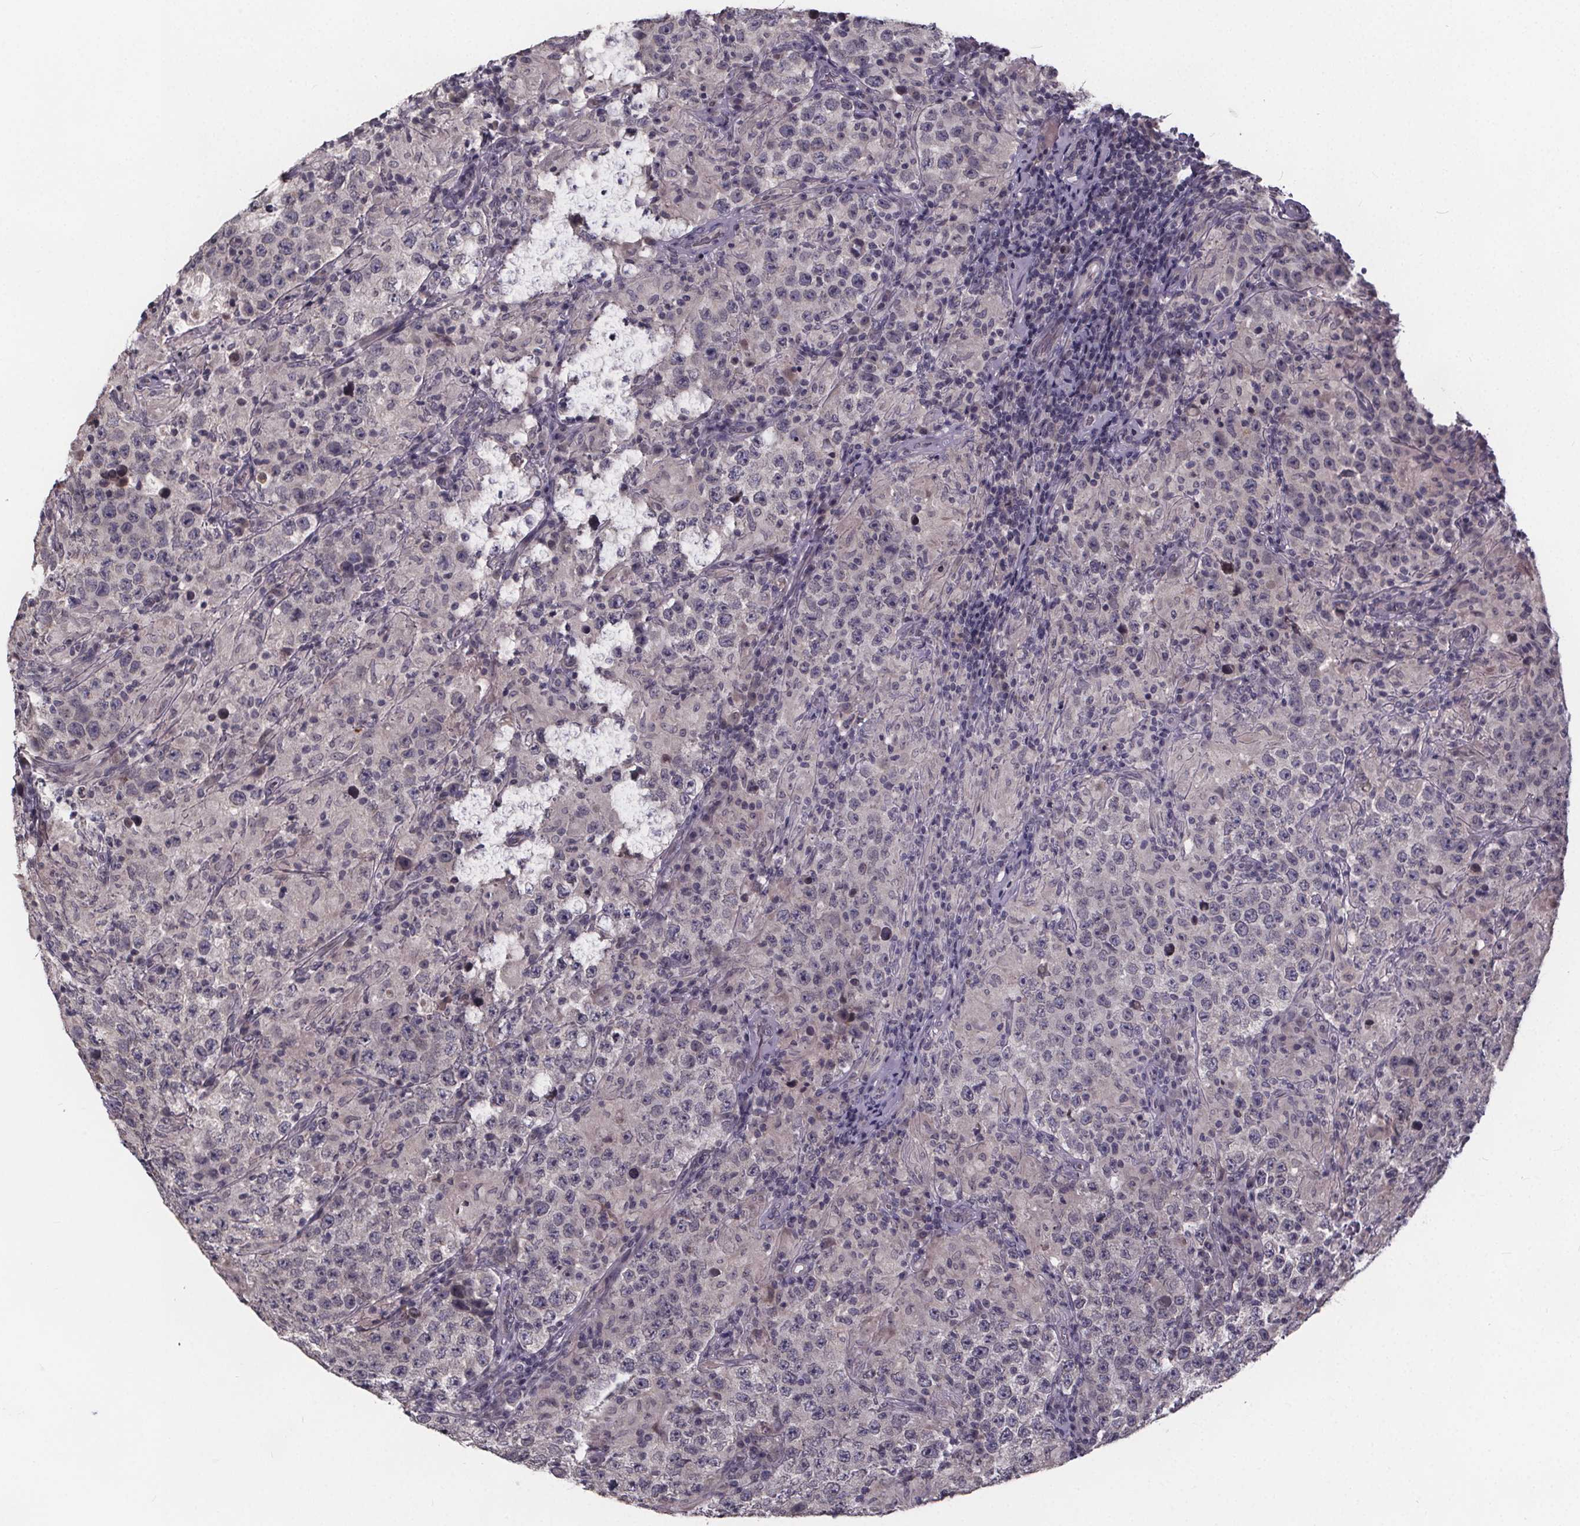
{"staining": {"intensity": "negative", "quantity": "none", "location": "none"}, "tissue": "testis cancer", "cell_type": "Tumor cells", "image_type": "cancer", "snomed": [{"axis": "morphology", "description": "Seminoma, NOS"}, {"axis": "morphology", "description": "Carcinoma, Embryonal, NOS"}, {"axis": "topography", "description": "Testis"}], "caption": "High power microscopy micrograph of an immunohistochemistry photomicrograph of seminoma (testis), revealing no significant expression in tumor cells.", "gene": "FAM181B", "patient": {"sex": "male", "age": 41}}